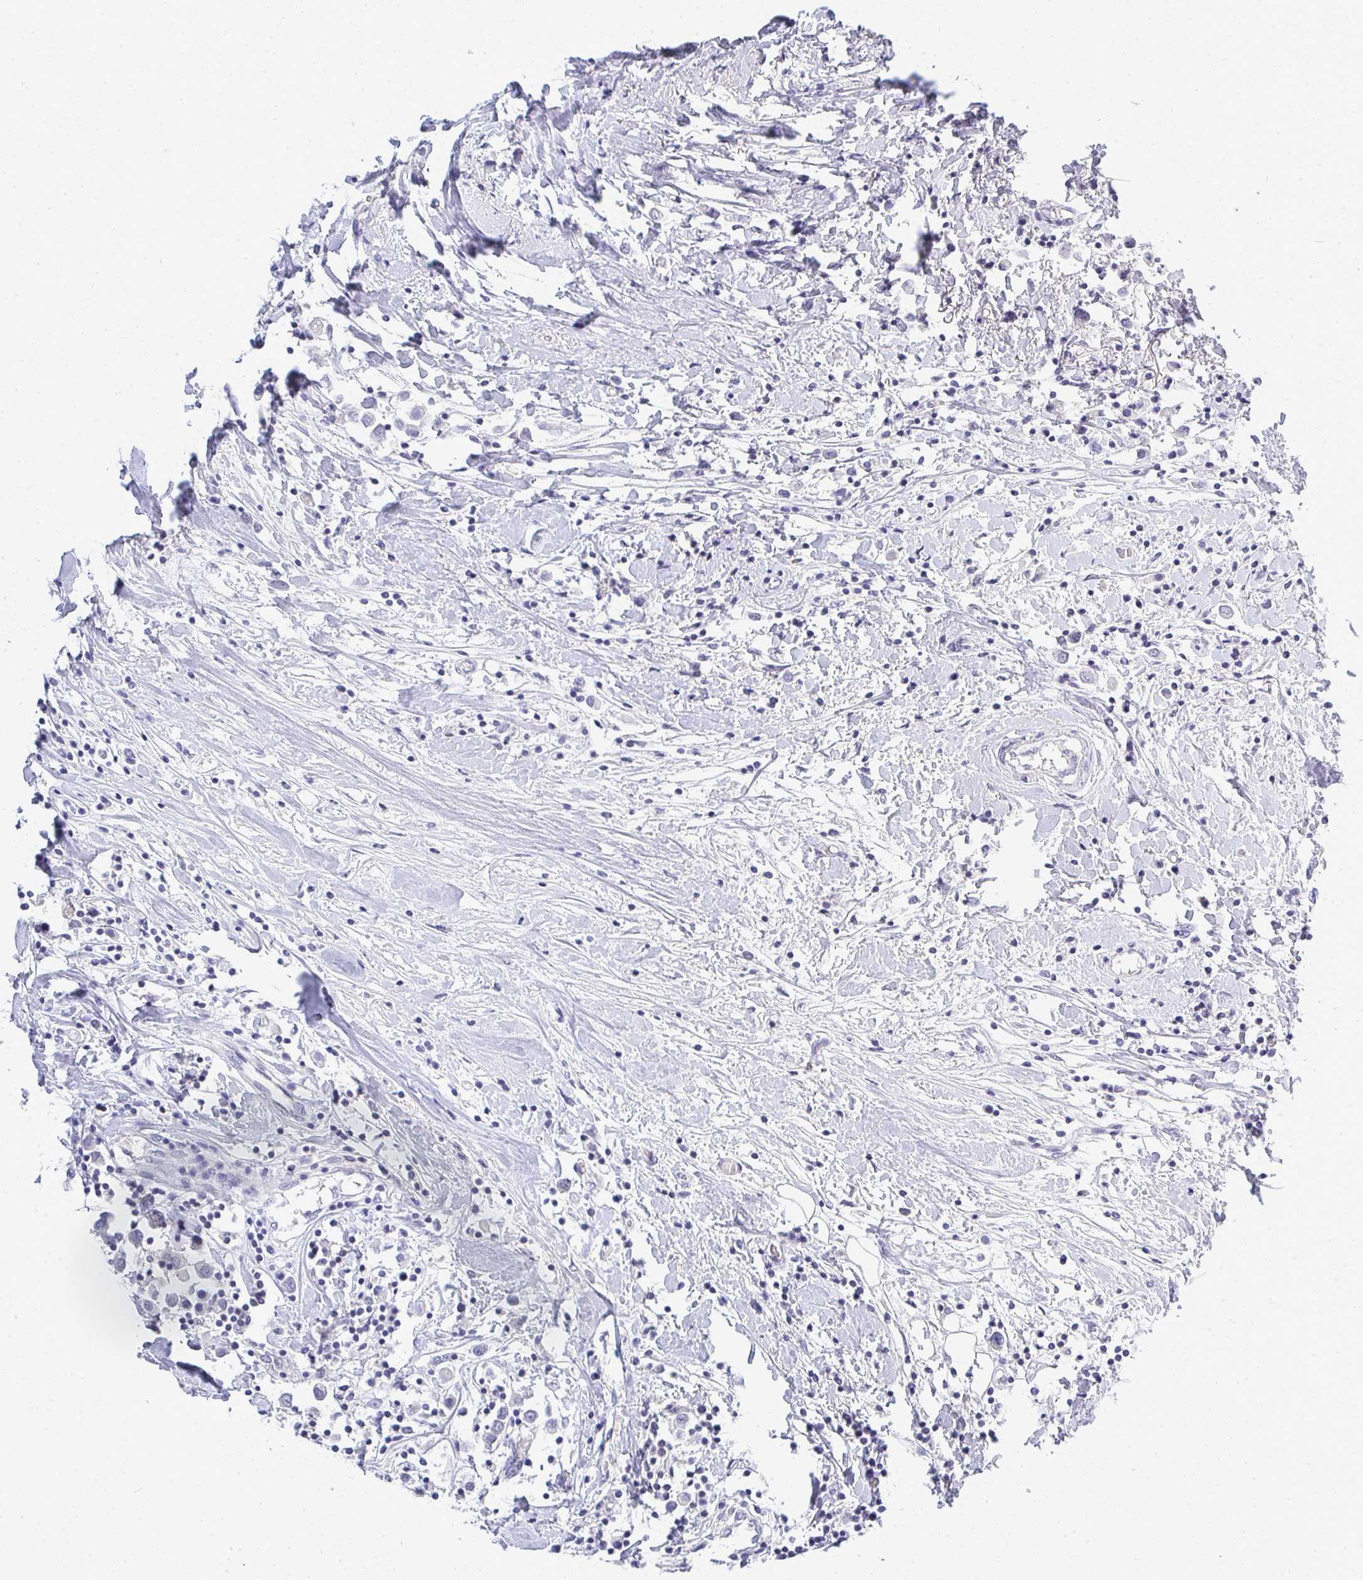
{"staining": {"intensity": "negative", "quantity": "none", "location": "none"}, "tissue": "breast cancer", "cell_type": "Tumor cells", "image_type": "cancer", "snomed": [{"axis": "morphology", "description": "Duct carcinoma"}, {"axis": "topography", "description": "Breast"}], "caption": "Human breast cancer (invasive ductal carcinoma) stained for a protein using IHC exhibits no expression in tumor cells.", "gene": "TMEM82", "patient": {"sex": "female", "age": 61}}